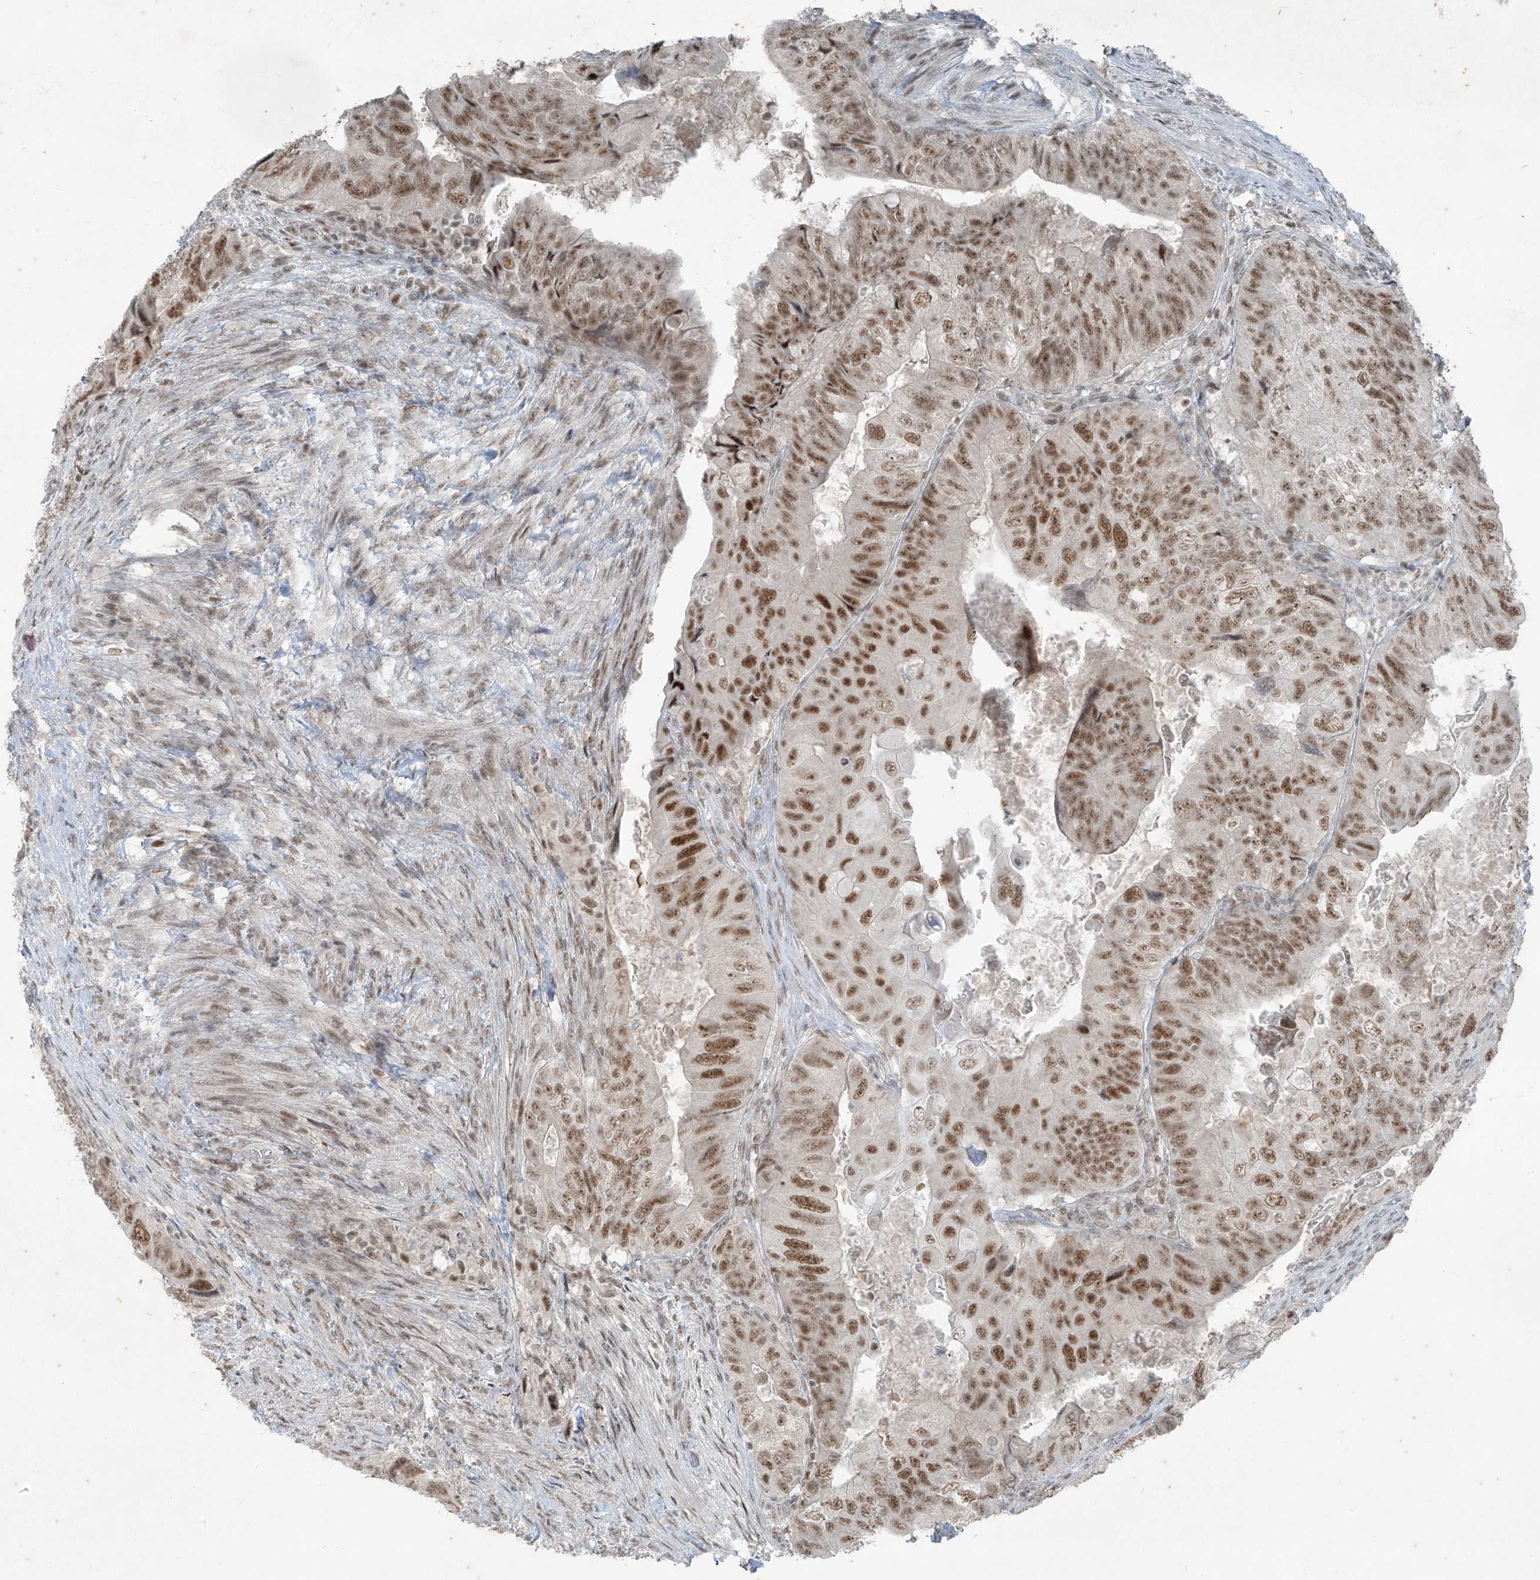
{"staining": {"intensity": "moderate", "quantity": ">75%", "location": "nuclear"}, "tissue": "colorectal cancer", "cell_type": "Tumor cells", "image_type": "cancer", "snomed": [{"axis": "morphology", "description": "Adenocarcinoma, NOS"}, {"axis": "topography", "description": "Rectum"}], "caption": "Colorectal adenocarcinoma stained with a brown dye demonstrates moderate nuclear positive staining in approximately >75% of tumor cells.", "gene": "ZNF354B", "patient": {"sex": "male", "age": 63}}